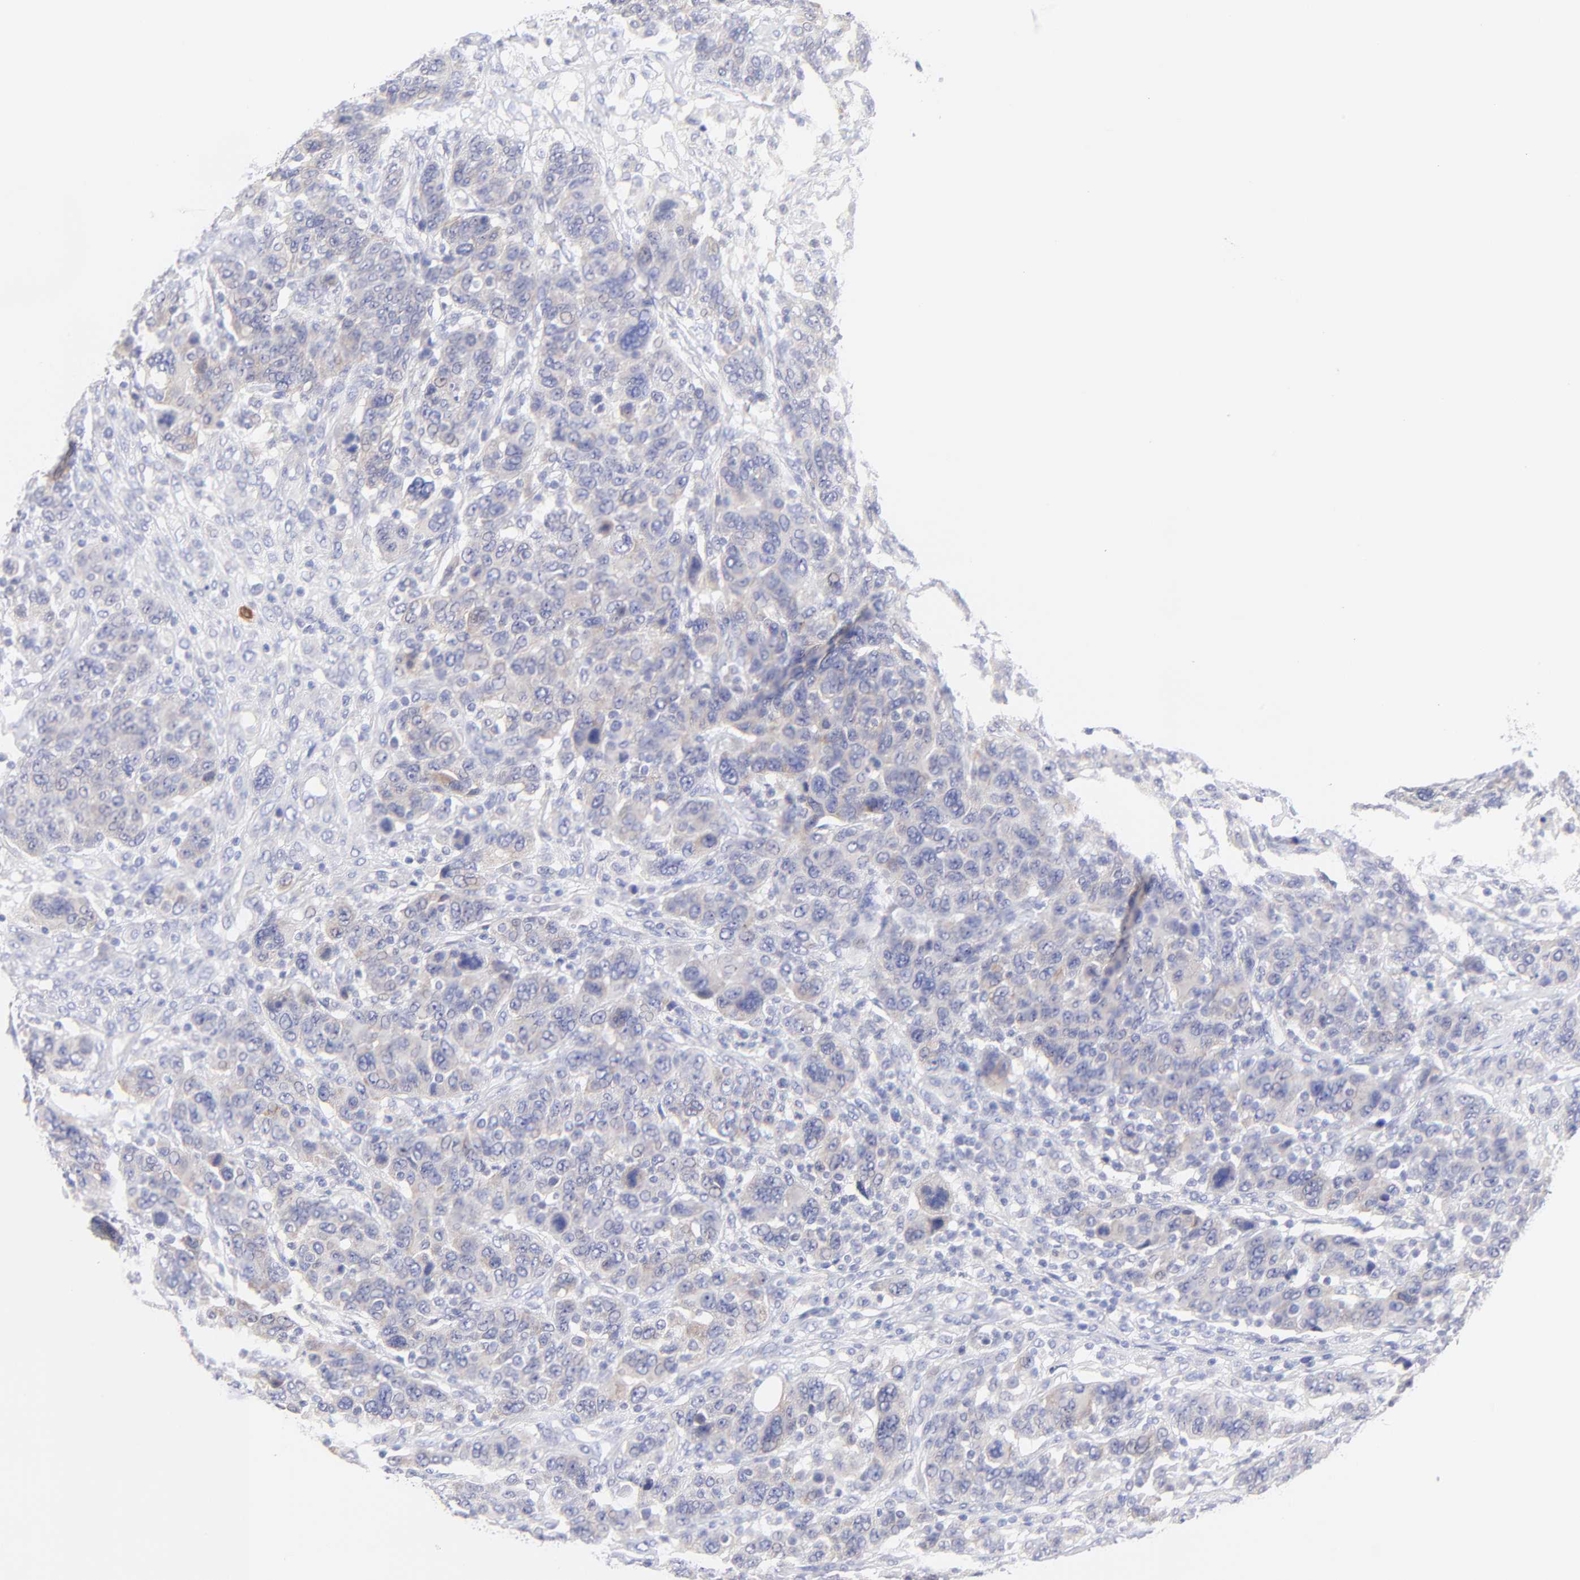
{"staining": {"intensity": "weak", "quantity": "<25%", "location": "cytoplasmic/membranous"}, "tissue": "breast cancer", "cell_type": "Tumor cells", "image_type": "cancer", "snomed": [{"axis": "morphology", "description": "Duct carcinoma"}, {"axis": "topography", "description": "Breast"}], "caption": "DAB immunohistochemical staining of infiltrating ductal carcinoma (breast) demonstrates no significant positivity in tumor cells.", "gene": "EBP", "patient": {"sex": "female", "age": 37}}